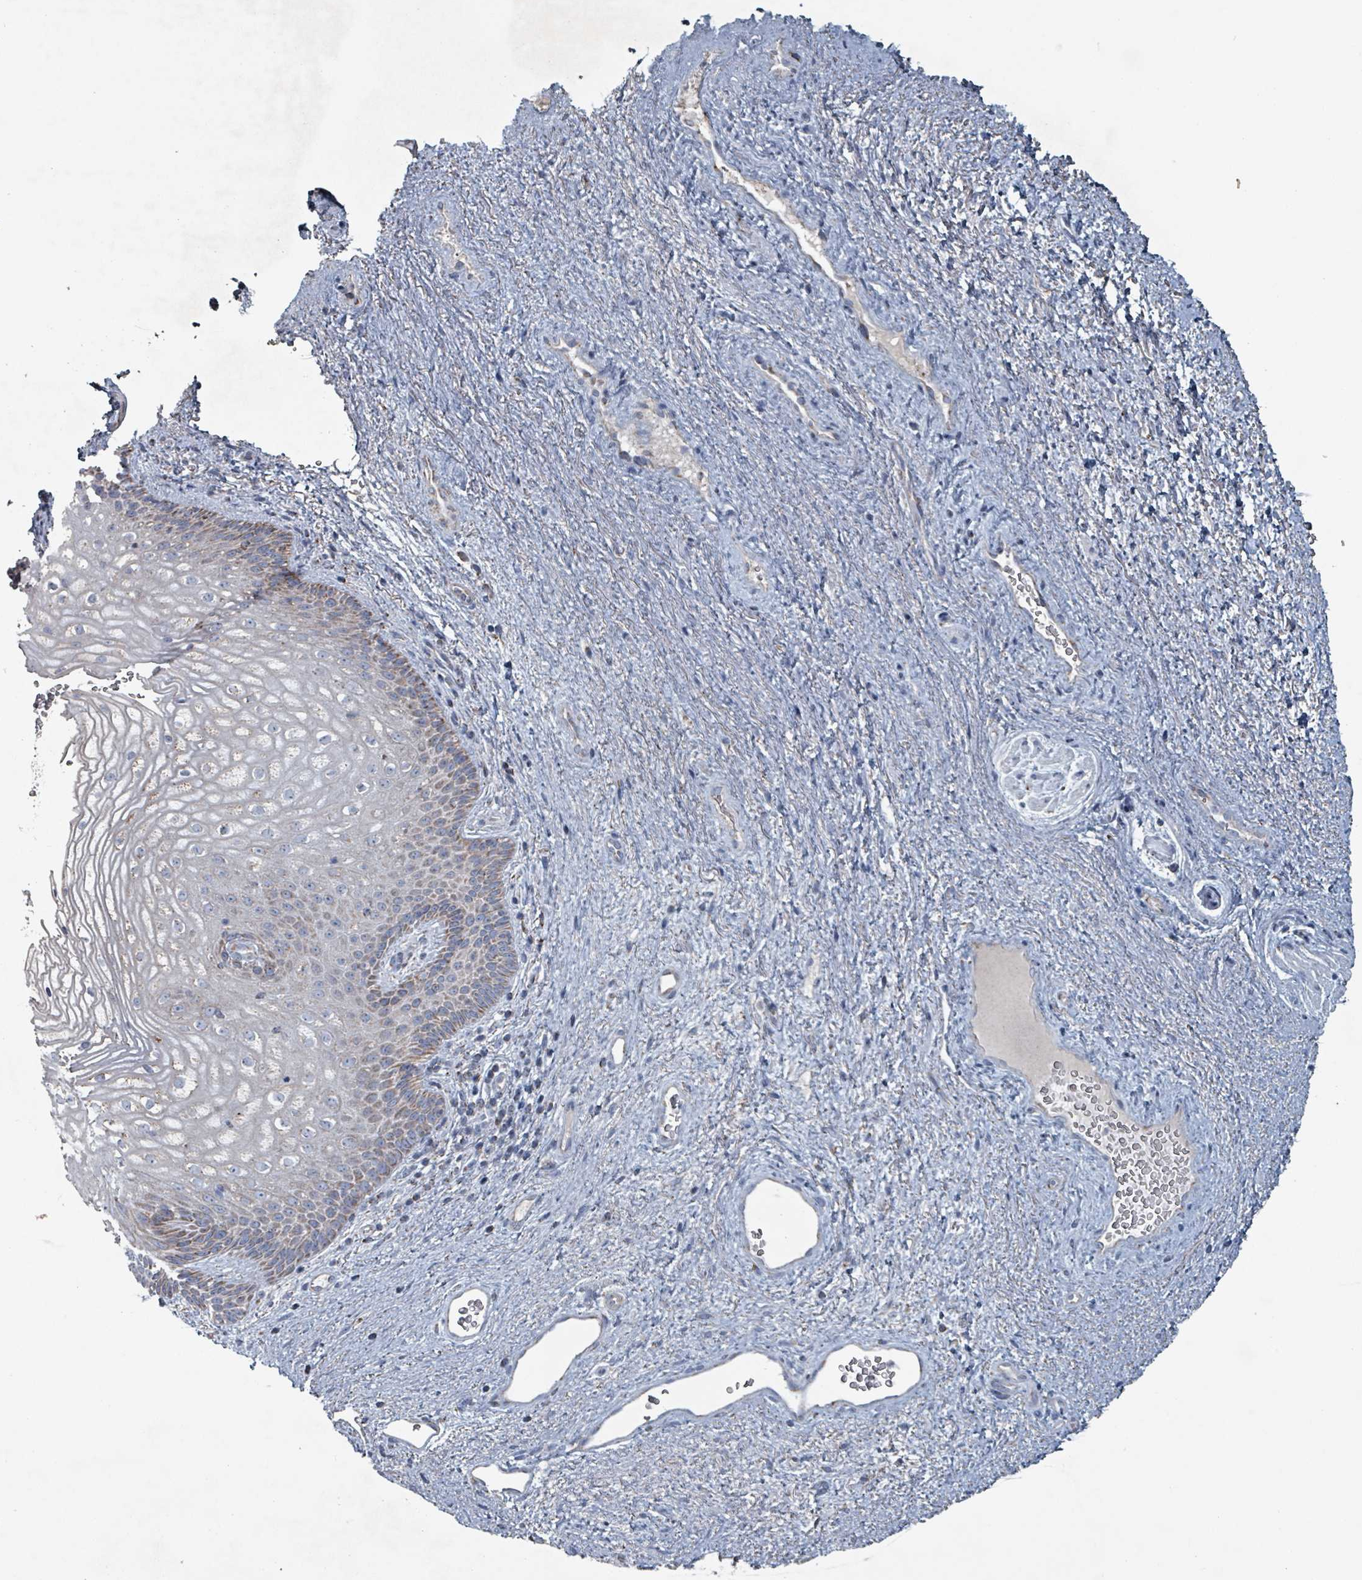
{"staining": {"intensity": "weak", "quantity": ">75%", "location": "cytoplasmic/membranous"}, "tissue": "vagina", "cell_type": "Squamous epithelial cells", "image_type": "normal", "snomed": [{"axis": "morphology", "description": "Normal tissue, NOS"}, {"axis": "topography", "description": "Vagina"}], "caption": "Immunohistochemistry (IHC) image of benign vagina: human vagina stained using immunohistochemistry (IHC) displays low levels of weak protein expression localized specifically in the cytoplasmic/membranous of squamous epithelial cells, appearing as a cytoplasmic/membranous brown color.", "gene": "ABHD18", "patient": {"sex": "female", "age": 47}}